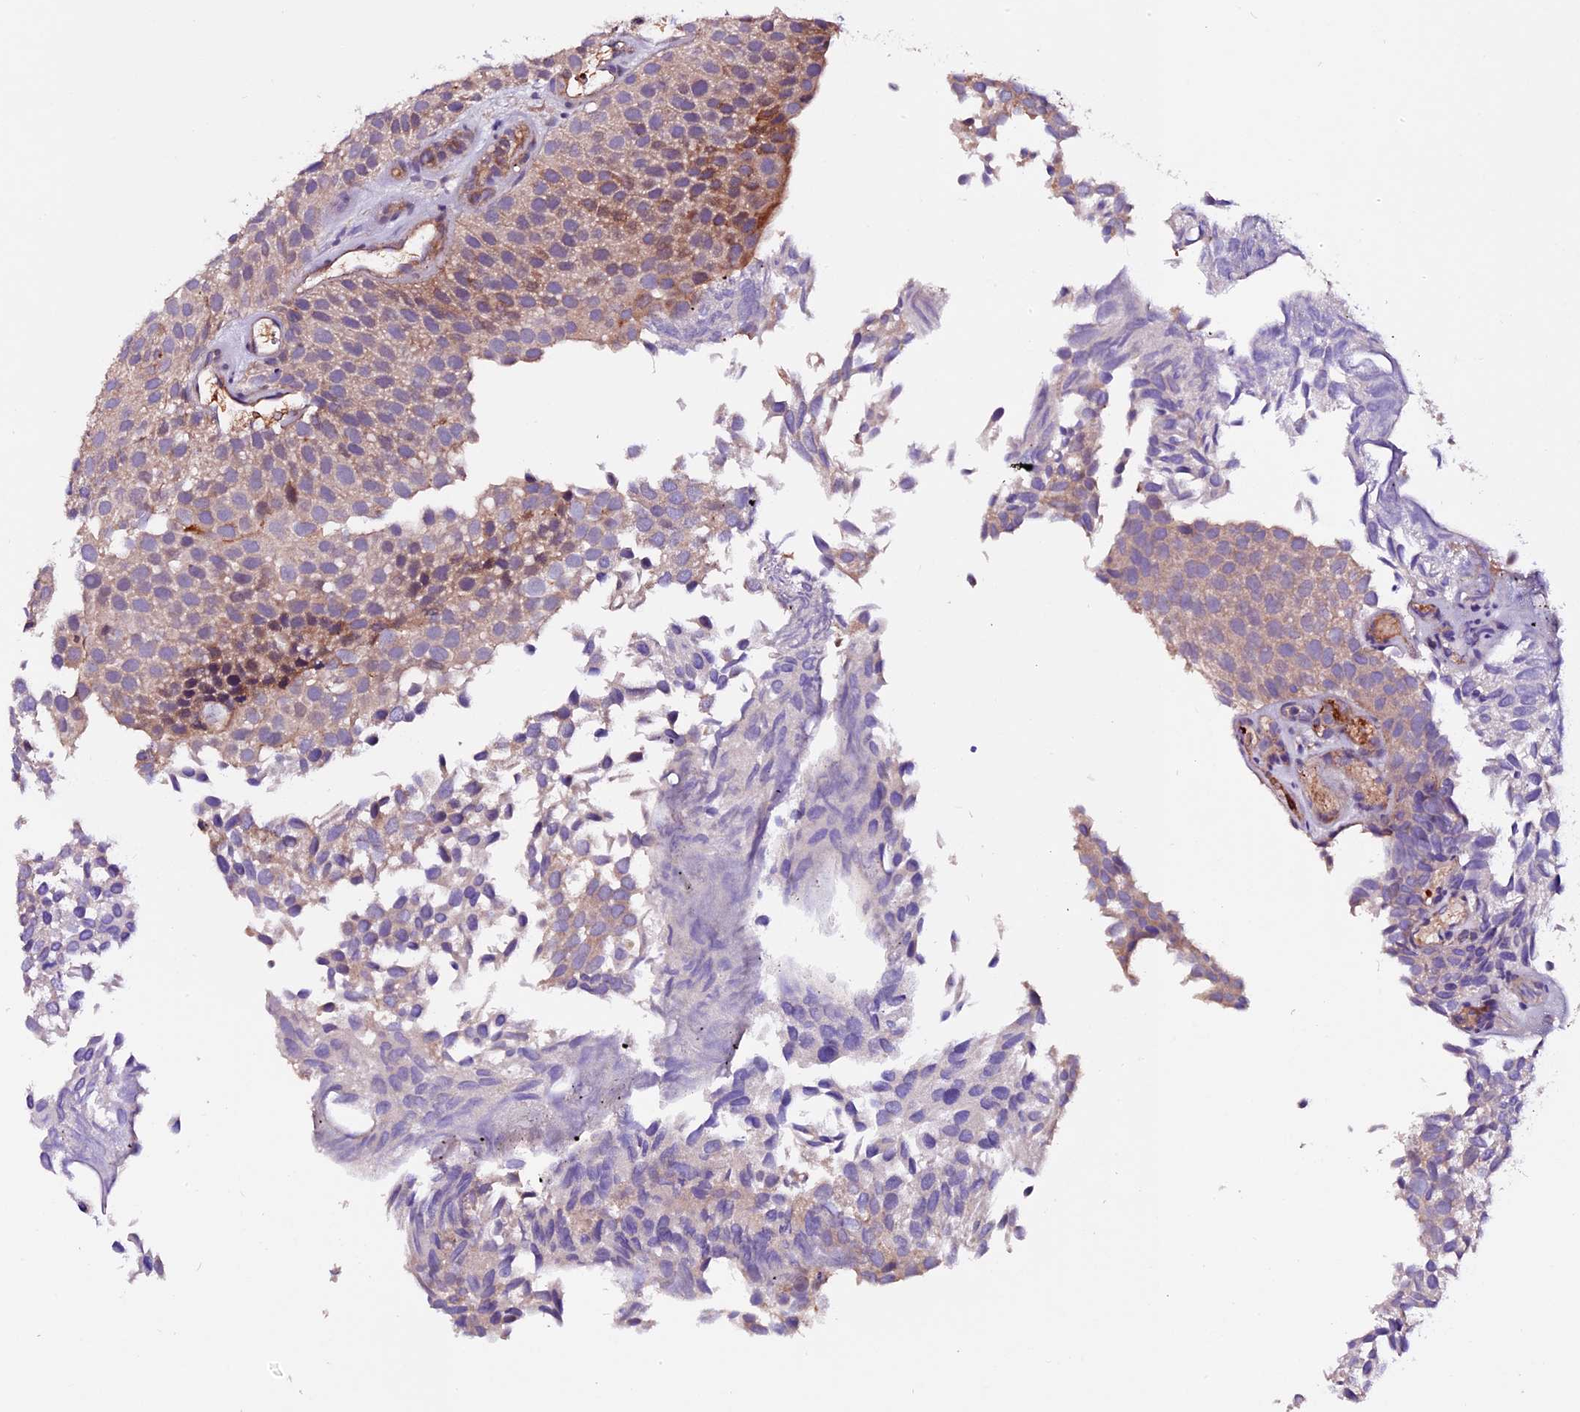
{"staining": {"intensity": "moderate", "quantity": ">75%", "location": "cytoplasmic/membranous"}, "tissue": "urothelial cancer", "cell_type": "Tumor cells", "image_type": "cancer", "snomed": [{"axis": "morphology", "description": "Urothelial carcinoma, Low grade"}, {"axis": "topography", "description": "Urinary bladder"}], "caption": "Moderate cytoplasmic/membranous protein expression is present in about >75% of tumor cells in low-grade urothelial carcinoma.", "gene": "RINL", "patient": {"sex": "male", "age": 89}}